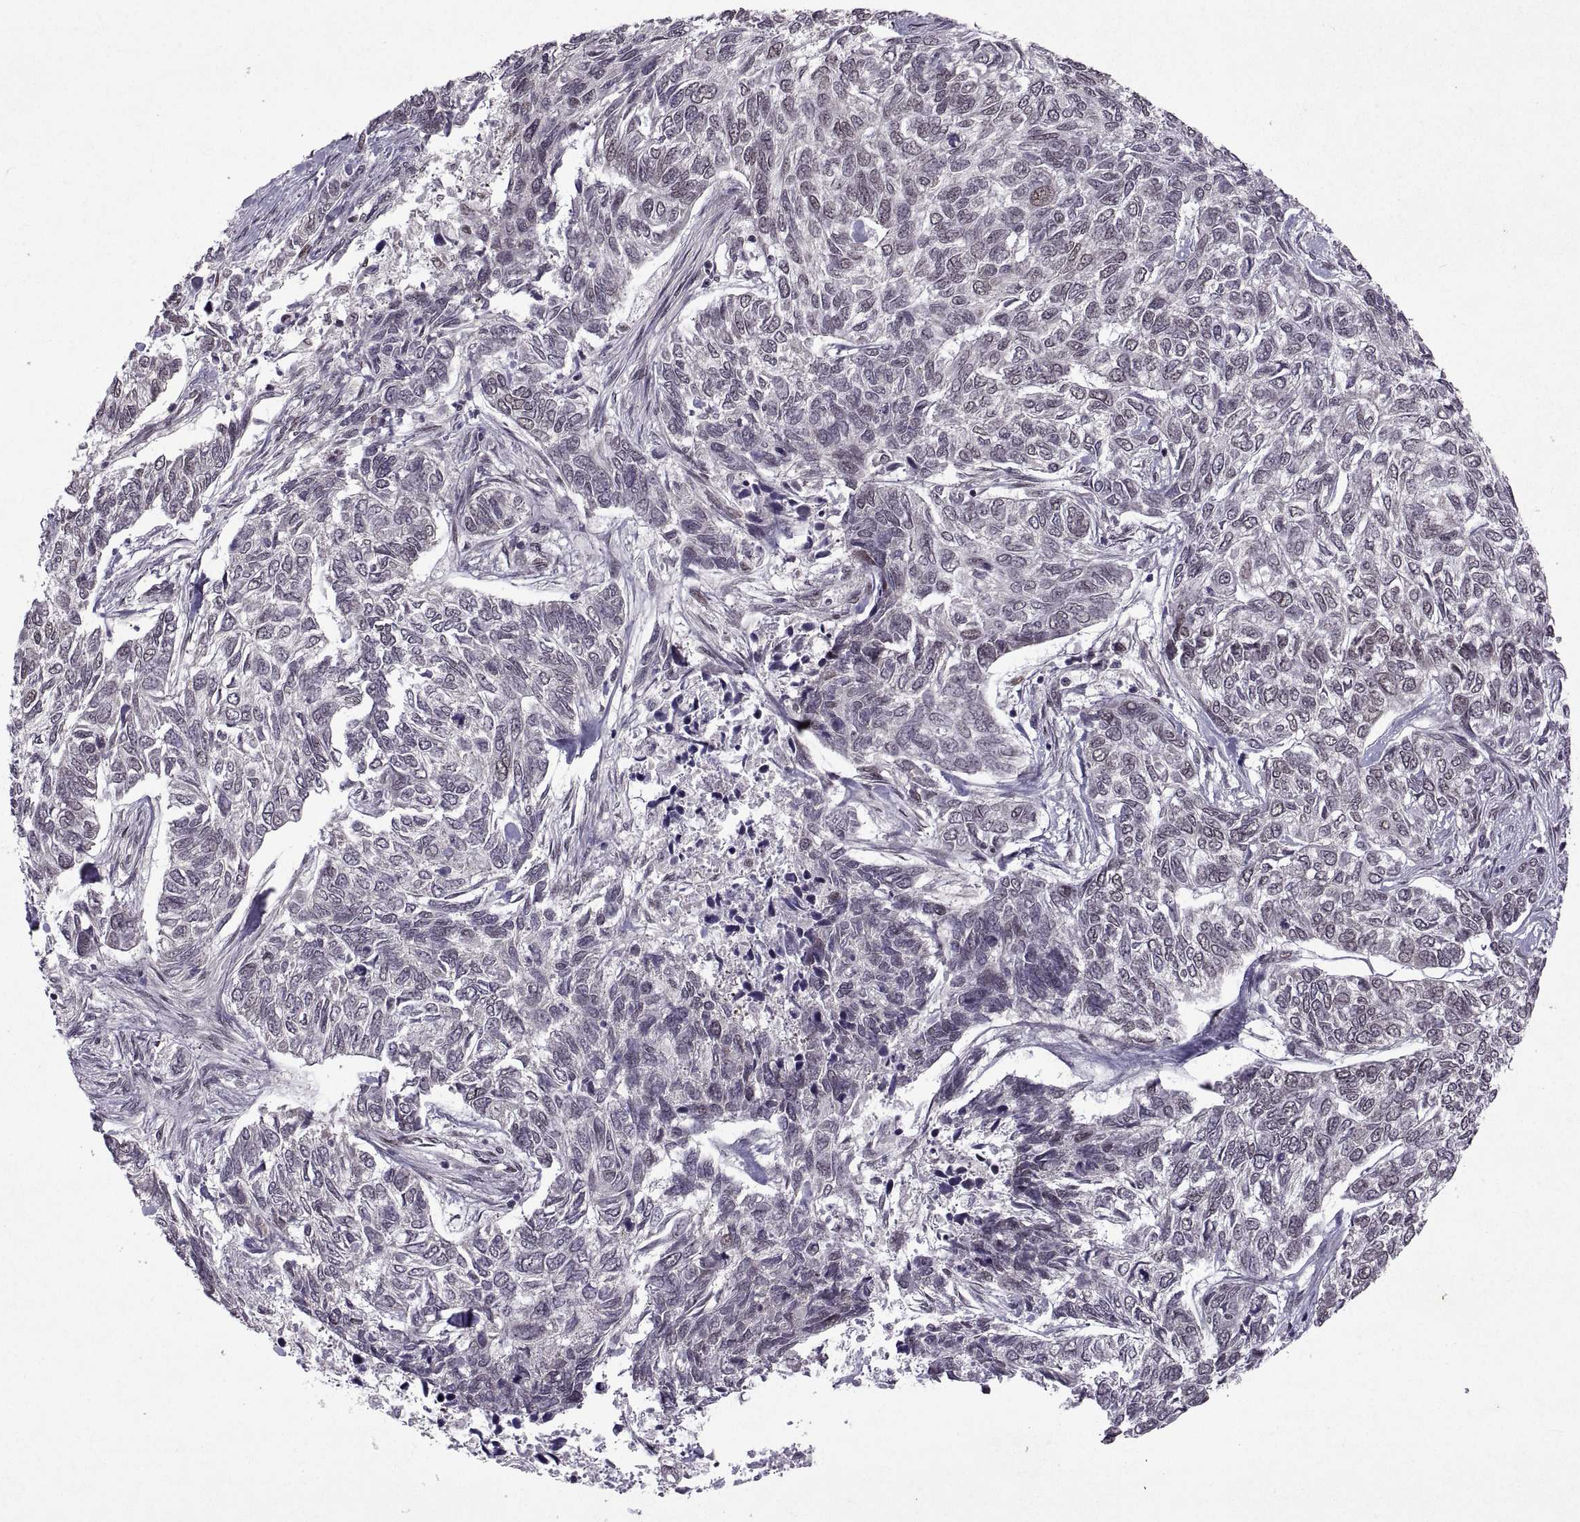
{"staining": {"intensity": "weak", "quantity": "25%-75%", "location": "nuclear"}, "tissue": "skin cancer", "cell_type": "Tumor cells", "image_type": "cancer", "snomed": [{"axis": "morphology", "description": "Basal cell carcinoma"}, {"axis": "topography", "description": "Skin"}], "caption": "Basal cell carcinoma (skin) stained with DAB (3,3'-diaminobenzidine) immunohistochemistry (IHC) demonstrates low levels of weak nuclear staining in approximately 25%-75% of tumor cells.", "gene": "MT1E", "patient": {"sex": "female", "age": 65}}